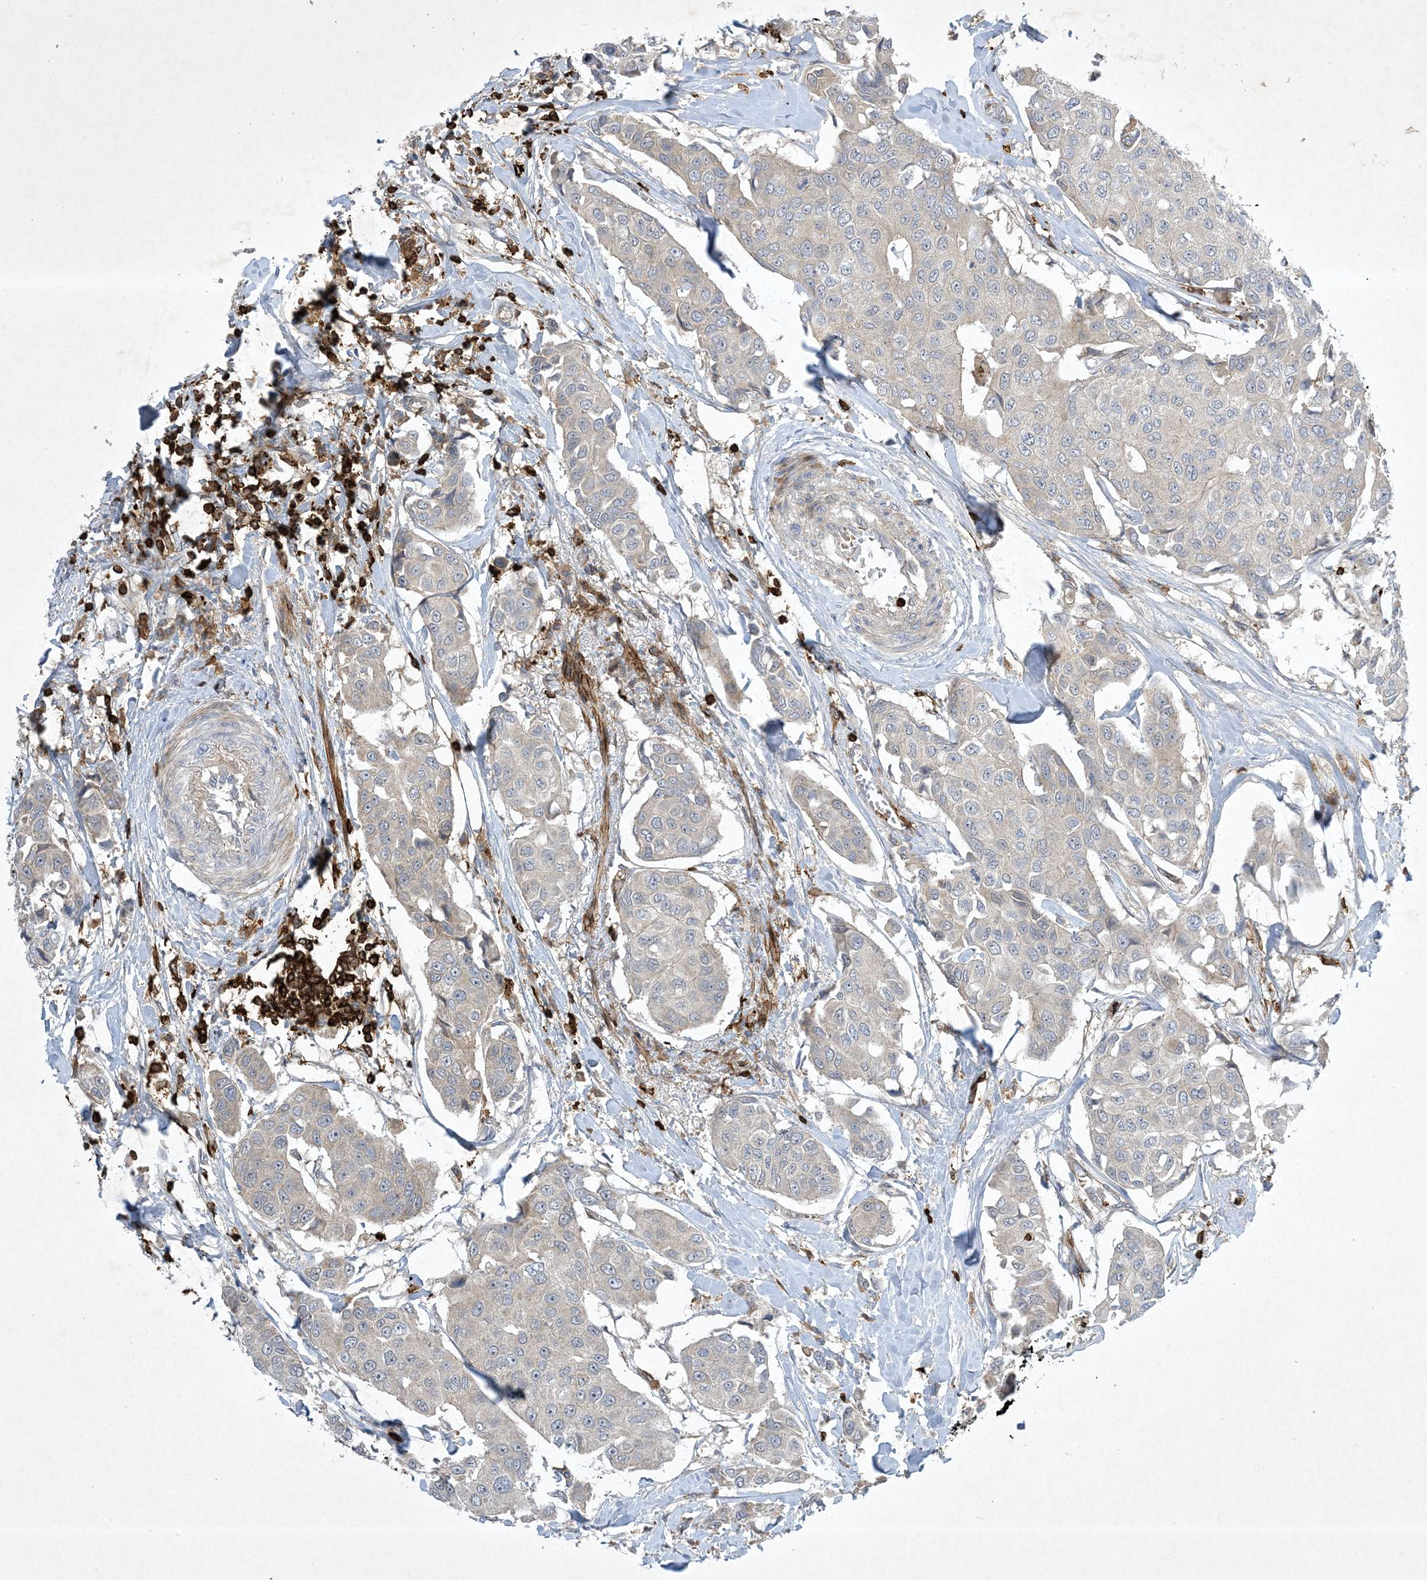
{"staining": {"intensity": "negative", "quantity": "none", "location": "none"}, "tissue": "breast cancer", "cell_type": "Tumor cells", "image_type": "cancer", "snomed": [{"axis": "morphology", "description": "Duct carcinoma"}, {"axis": "topography", "description": "Breast"}], "caption": "Intraductal carcinoma (breast) was stained to show a protein in brown. There is no significant expression in tumor cells.", "gene": "AK9", "patient": {"sex": "female", "age": 80}}